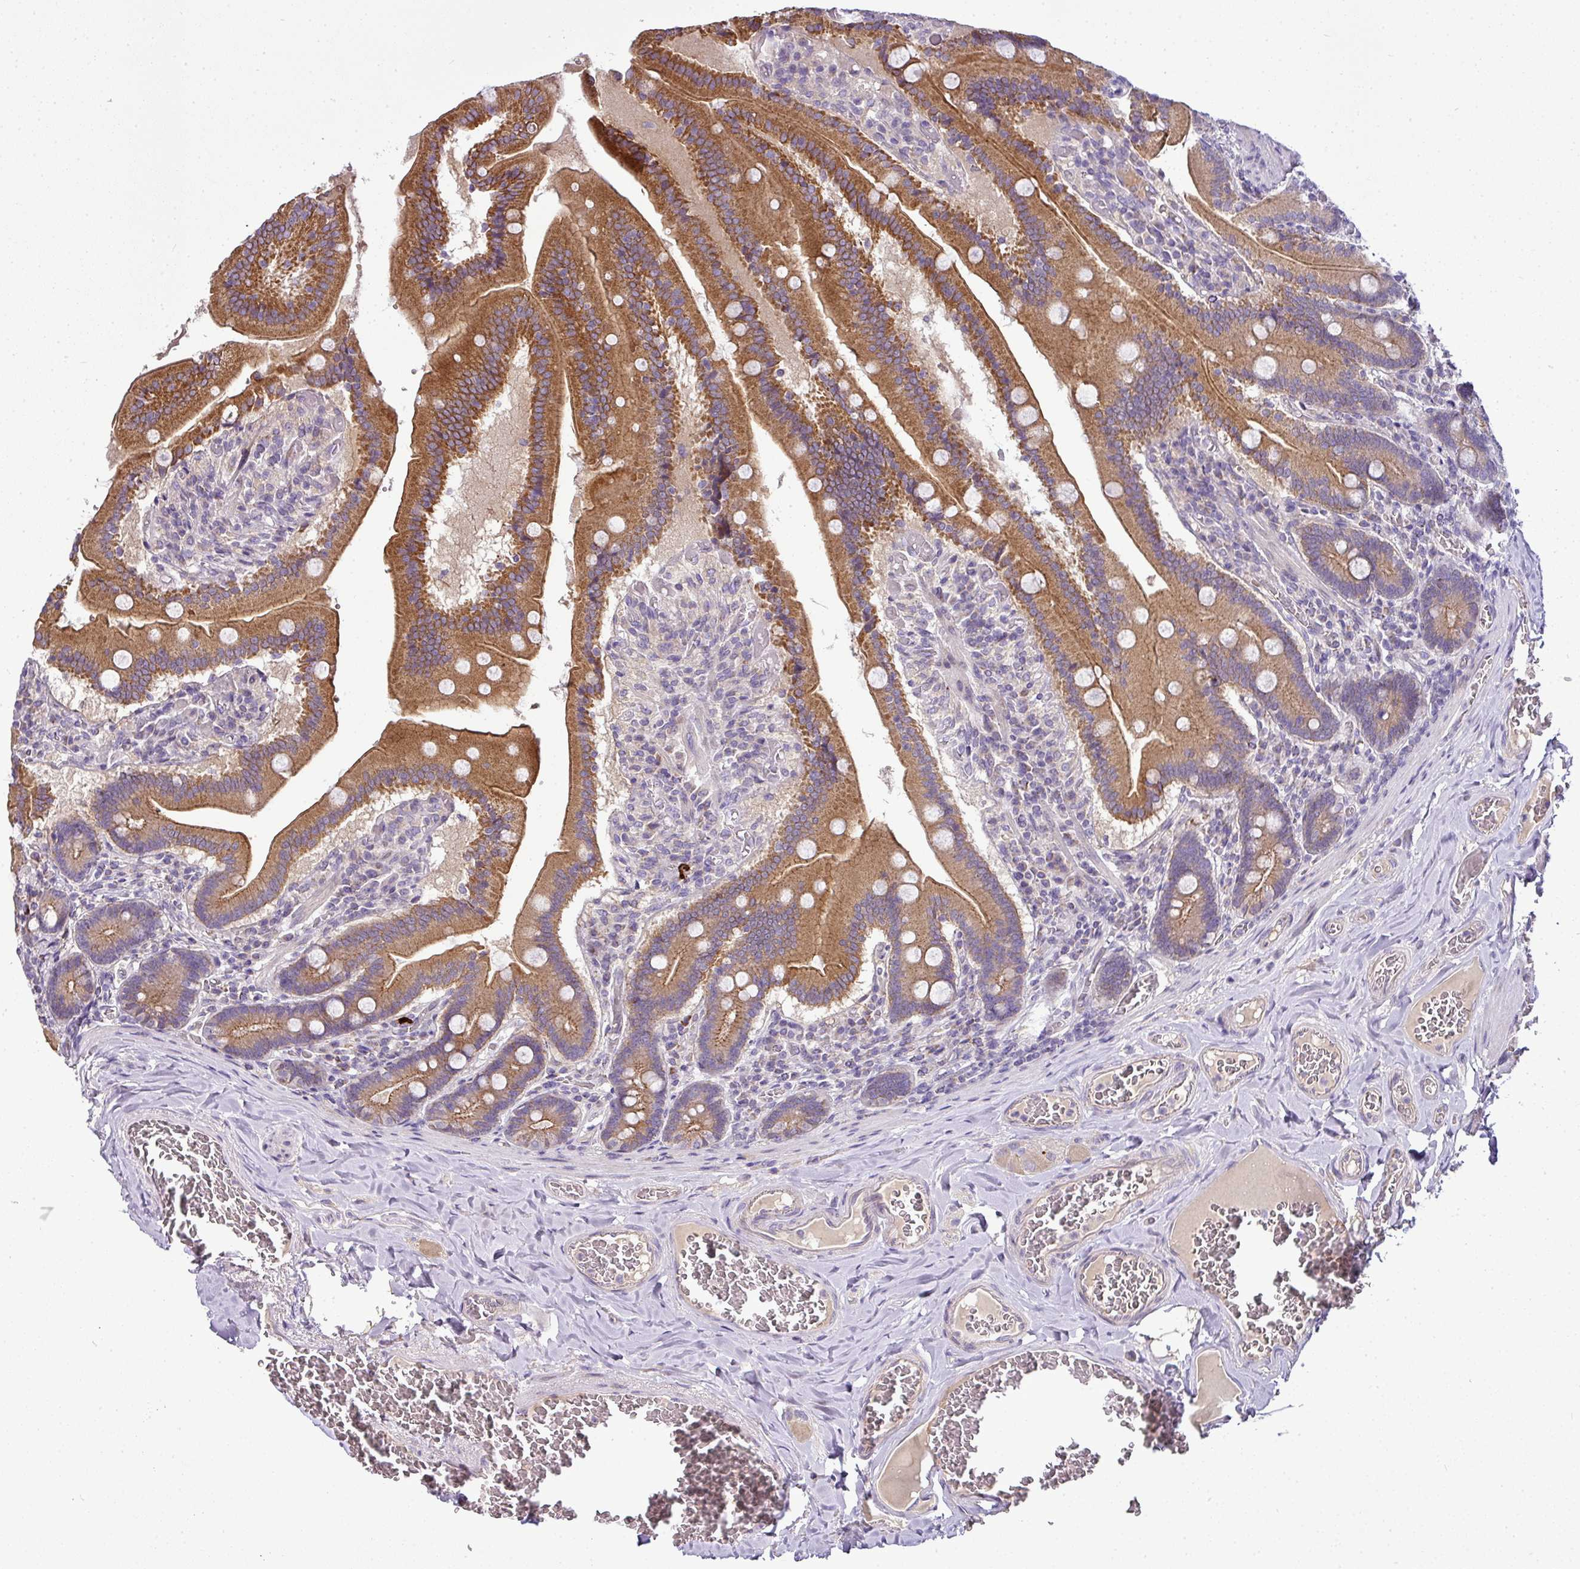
{"staining": {"intensity": "strong", "quantity": ">75%", "location": "cytoplasmic/membranous"}, "tissue": "duodenum", "cell_type": "Glandular cells", "image_type": "normal", "snomed": [{"axis": "morphology", "description": "Normal tissue, NOS"}, {"axis": "topography", "description": "Duodenum"}], "caption": "This micrograph displays immunohistochemistry staining of unremarkable duodenum, with high strong cytoplasmic/membranous expression in approximately >75% of glandular cells.", "gene": "GAN", "patient": {"sex": "female", "age": 62}}